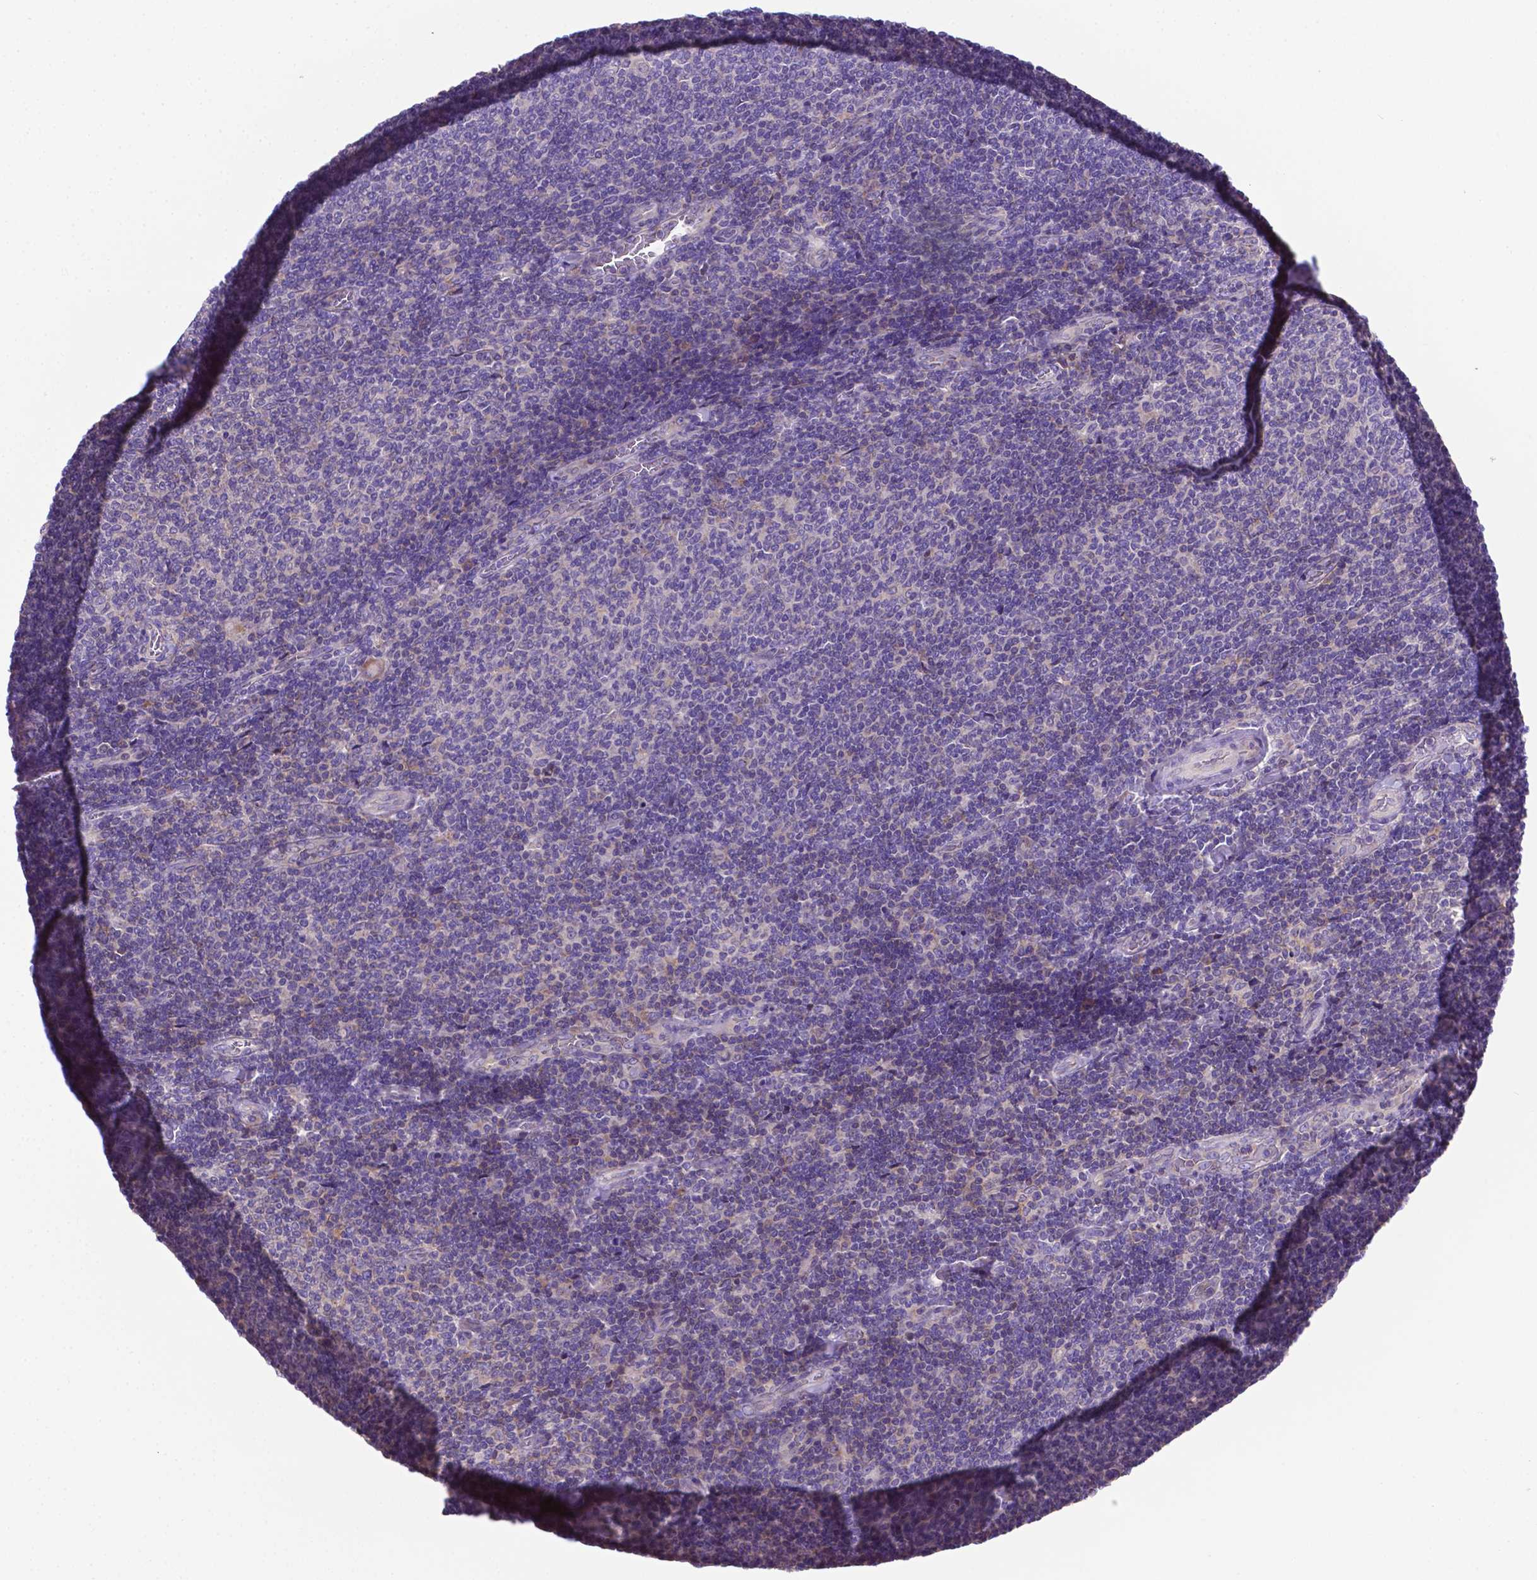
{"staining": {"intensity": "negative", "quantity": "none", "location": "none"}, "tissue": "lymphoma", "cell_type": "Tumor cells", "image_type": "cancer", "snomed": [{"axis": "morphology", "description": "Malignant lymphoma, non-Hodgkin's type, Low grade"}, {"axis": "topography", "description": "Lymph node"}], "caption": "The histopathology image shows no significant positivity in tumor cells of lymphoma. (Brightfield microscopy of DAB (3,3'-diaminobenzidine) IHC at high magnification).", "gene": "RPL6", "patient": {"sex": "male", "age": 52}}